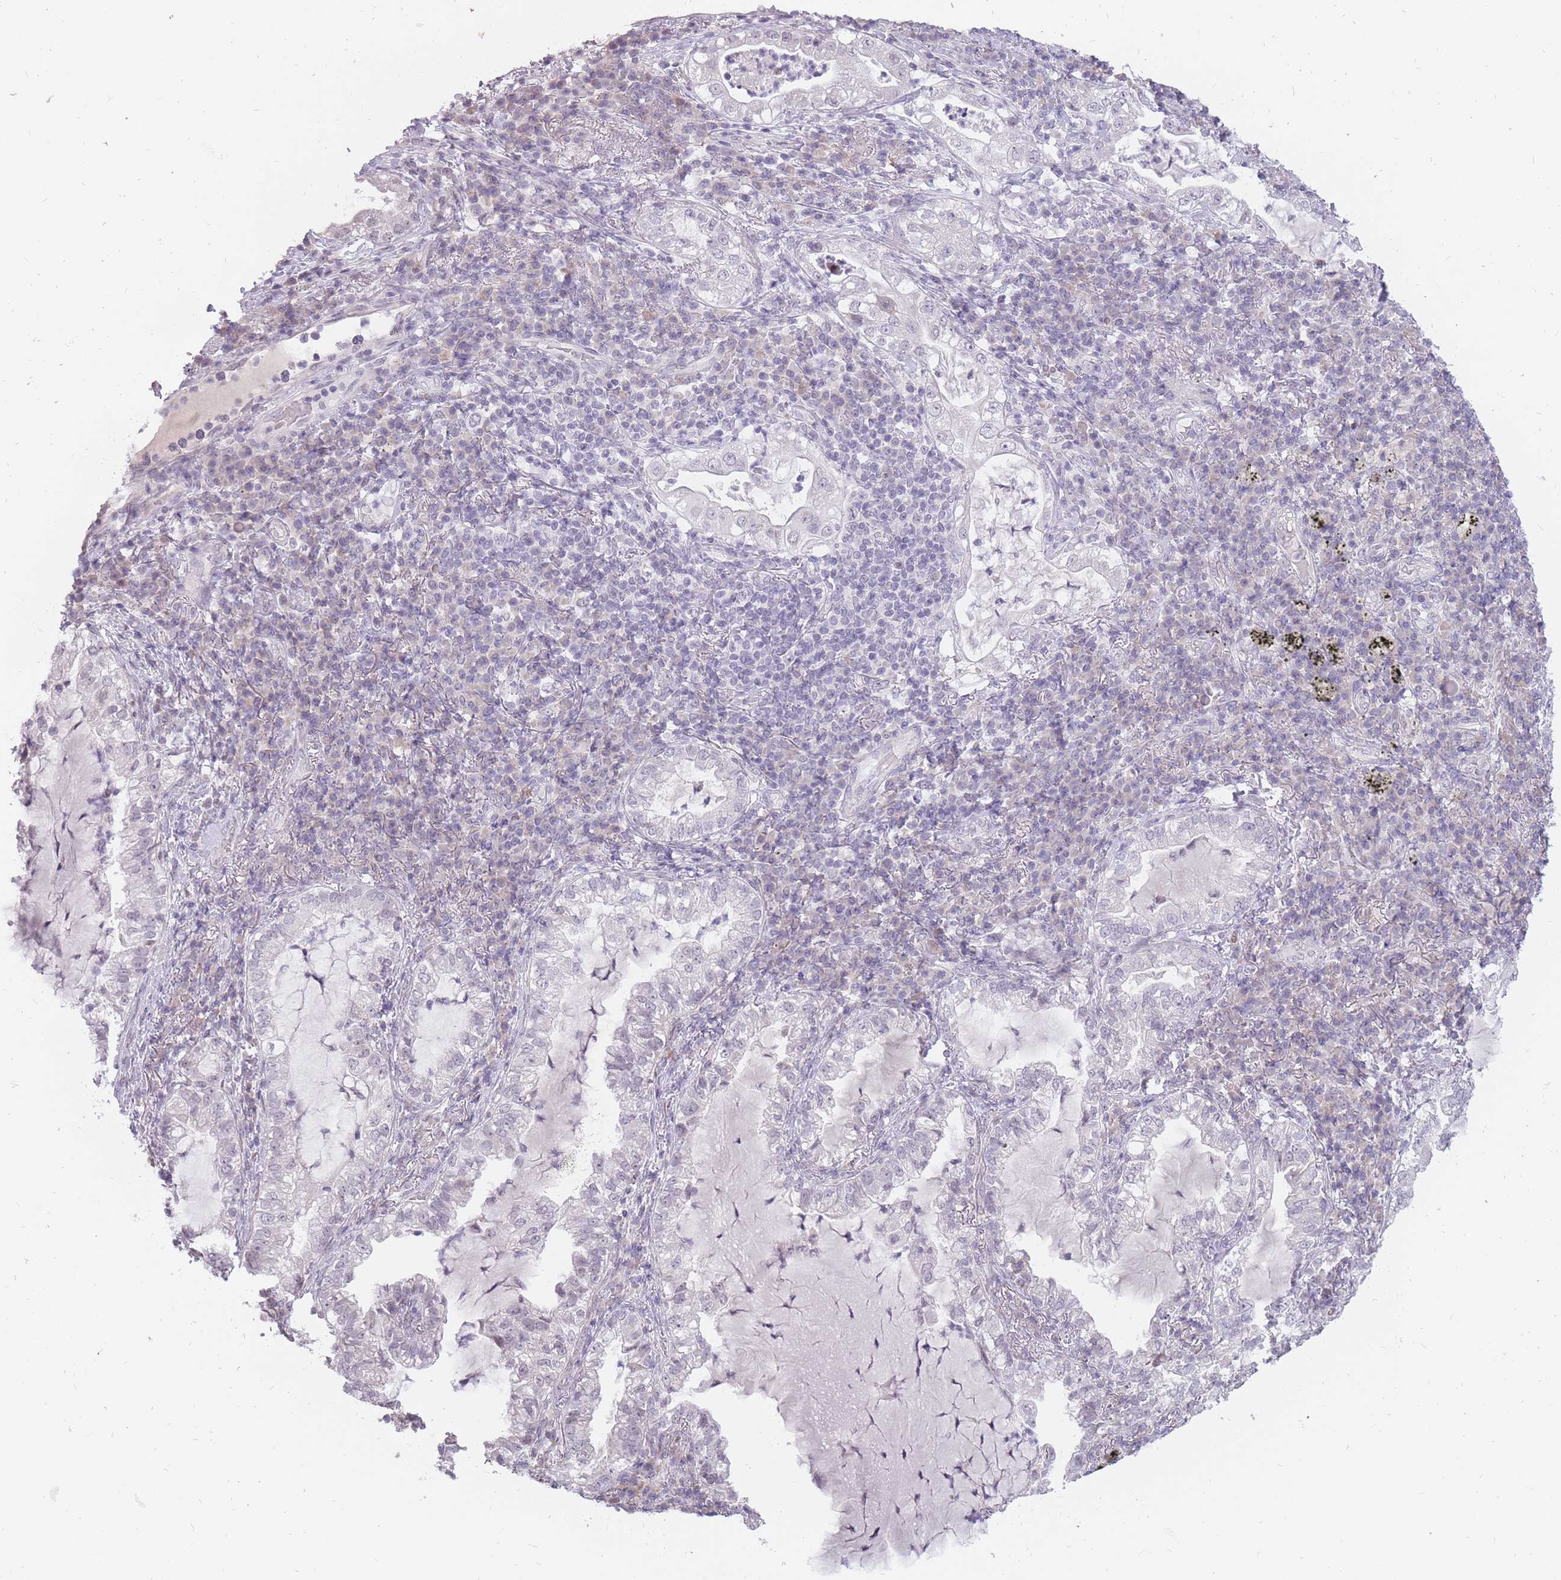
{"staining": {"intensity": "negative", "quantity": "none", "location": "none"}, "tissue": "lung cancer", "cell_type": "Tumor cells", "image_type": "cancer", "snomed": [{"axis": "morphology", "description": "Adenocarcinoma, NOS"}, {"axis": "topography", "description": "Lung"}], "caption": "Lung cancer (adenocarcinoma) was stained to show a protein in brown. There is no significant expression in tumor cells. Nuclei are stained in blue.", "gene": "POMZP3", "patient": {"sex": "female", "age": 73}}